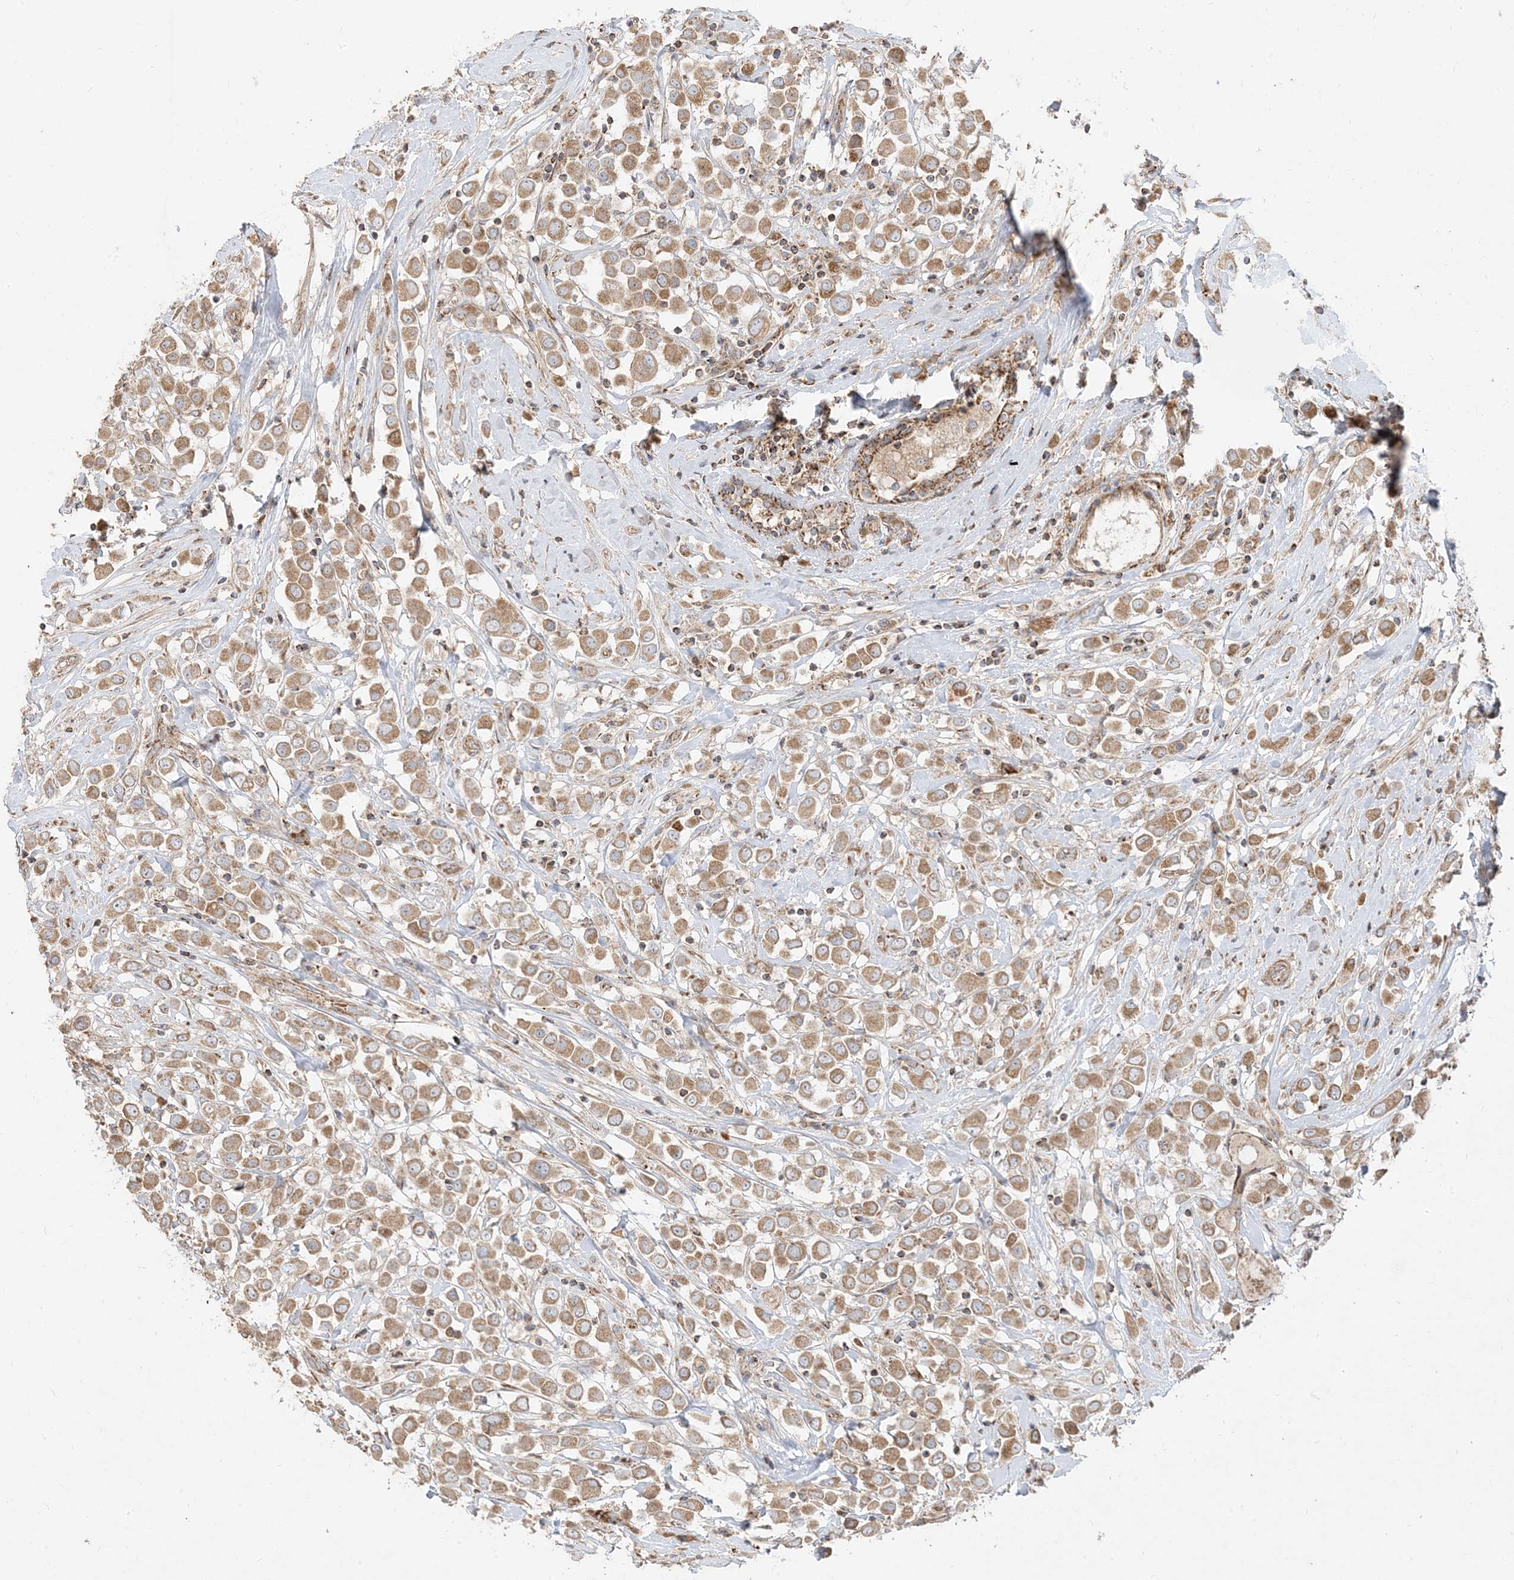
{"staining": {"intensity": "moderate", "quantity": ">75%", "location": "cytoplasmic/membranous"}, "tissue": "breast cancer", "cell_type": "Tumor cells", "image_type": "cancer", "snomed": [{"axis": "morphology", "description": "Duct carcinoma"}, {"axis": "topography", "description": "Breast"}], "caption": "Moderate cytoplasmic/membranous protein staining is identified in about >75% of tumor cells in breast cancer (invasive ductal carcinoma). Nuclei are stained in blue.", "gene": "AARS2", "patient": {"sex": "female", "age": 61}}